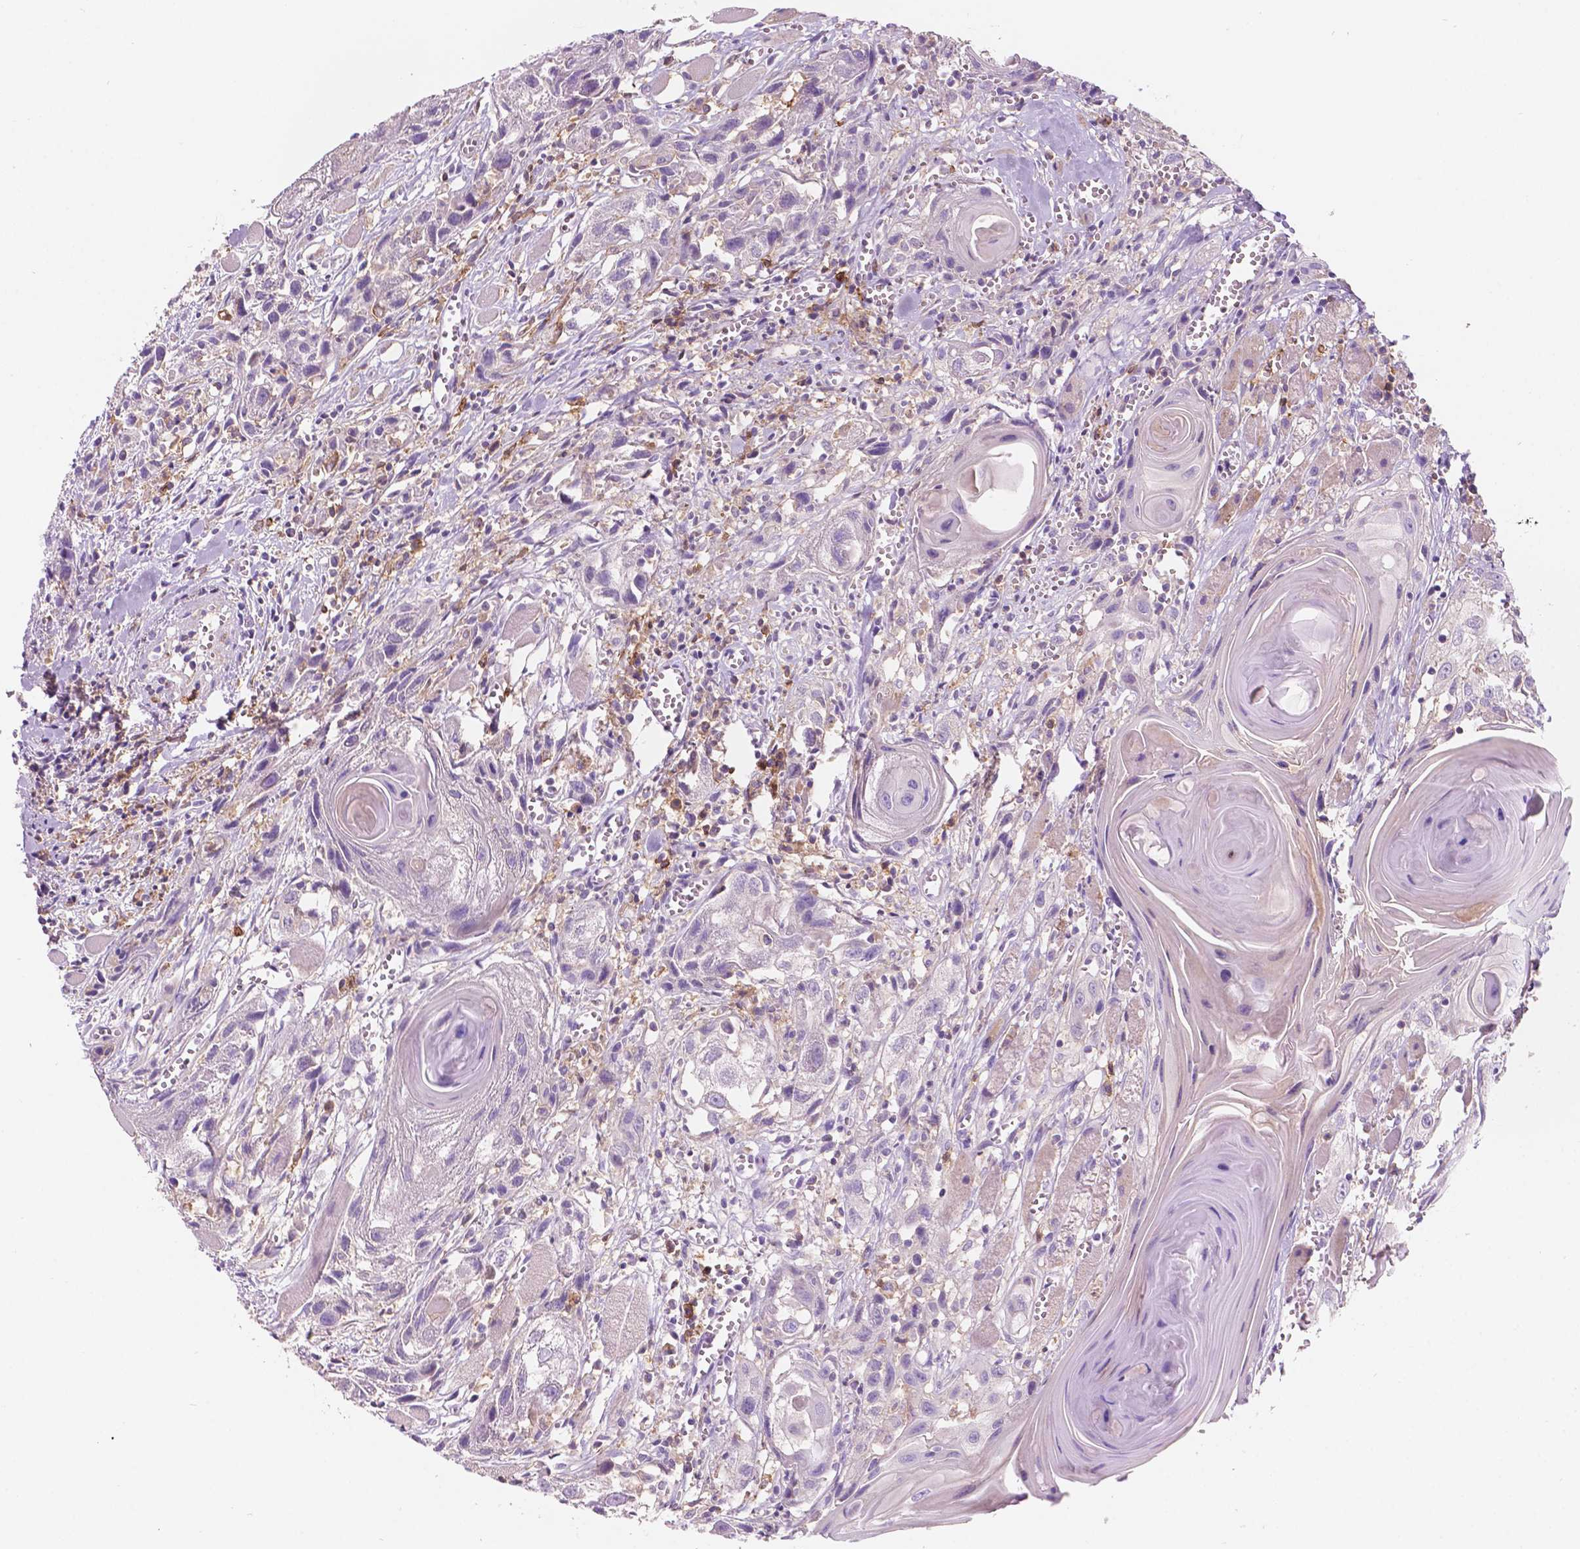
{"staining": {"intensity": "negative", "quantity": "none", "location": "none"}, "tissue": "head and neck cancer", "cell_type": "Tumor cells", "image_type": "cancer", "snomed": [{"axis": "morphology", "description": "Squamous cell carcinoma, NOS"}, {"axis": "topography", "description": "Head-Neck"}], "caption": "IHC of human head and neck cancer reveals no expression in tumor cells. (Brightfield microscopy of DAB immunohistochemistry (IHC) at high magnification).", "gene": "SEMA4A", "patient": {"sex": "female", "age": 80}}